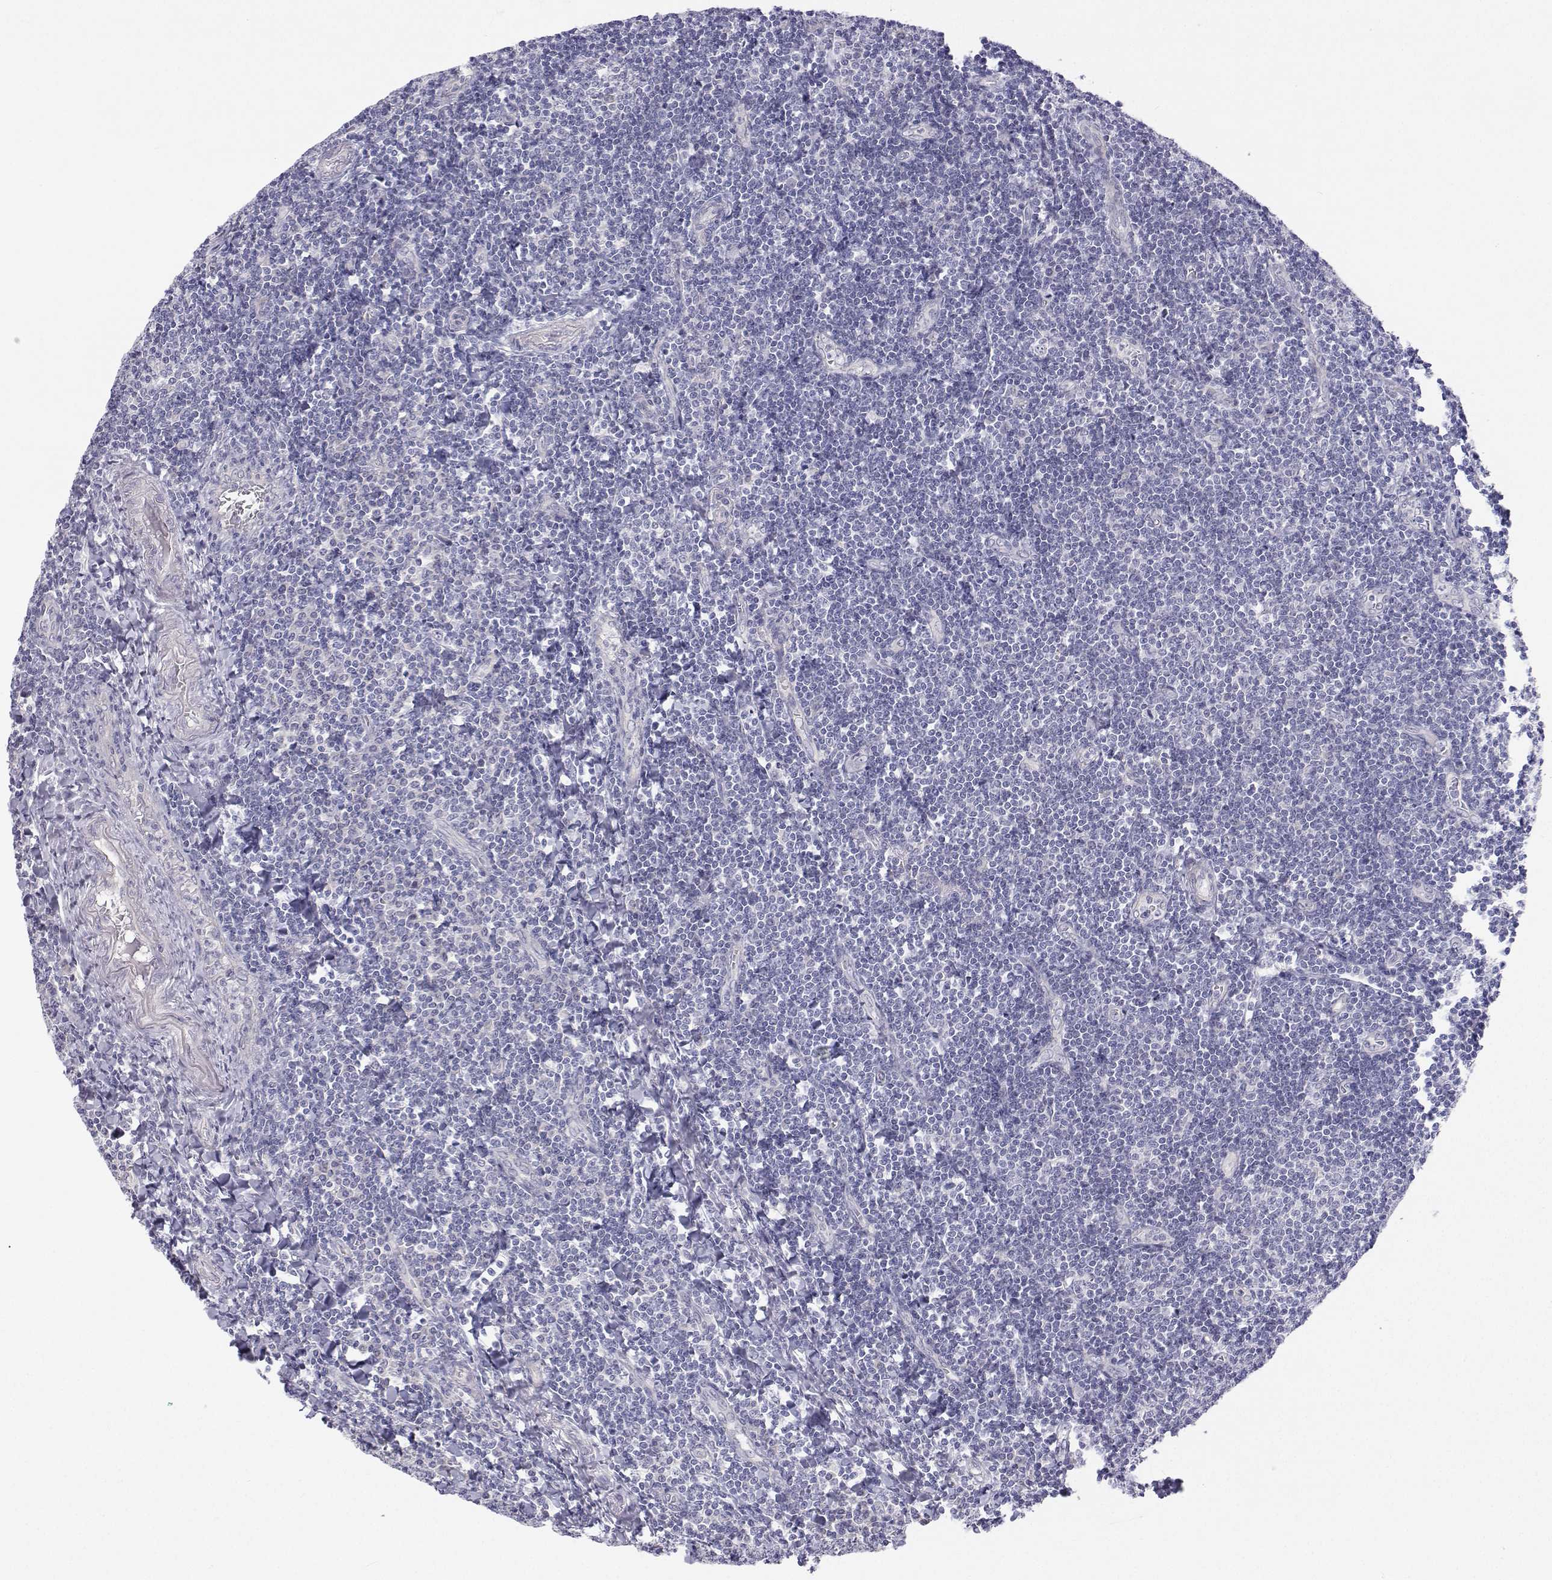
{"staining": {"intensity": "negative", "quantity": "none", "location": "none"}, "tissue": "tonsil", "cell_type": "Germinal center cells", "image_type": "normal", "snomed": [{"axis": "morphology", "description": "Normal tissue, NOS"}, {"axis": "morphology", "description": "Inflammation, NOS"}, {"axis": "topography", "description": "Tonsil"}], "caption": "Immunohistochemistry (IHC) micrograph of benign tonsil: tonsil stained with DAB reveals no significant protein expression in germinal center cells.", "gene": "ANKRD65", "patient": {"sex": "female", "age": 31}}